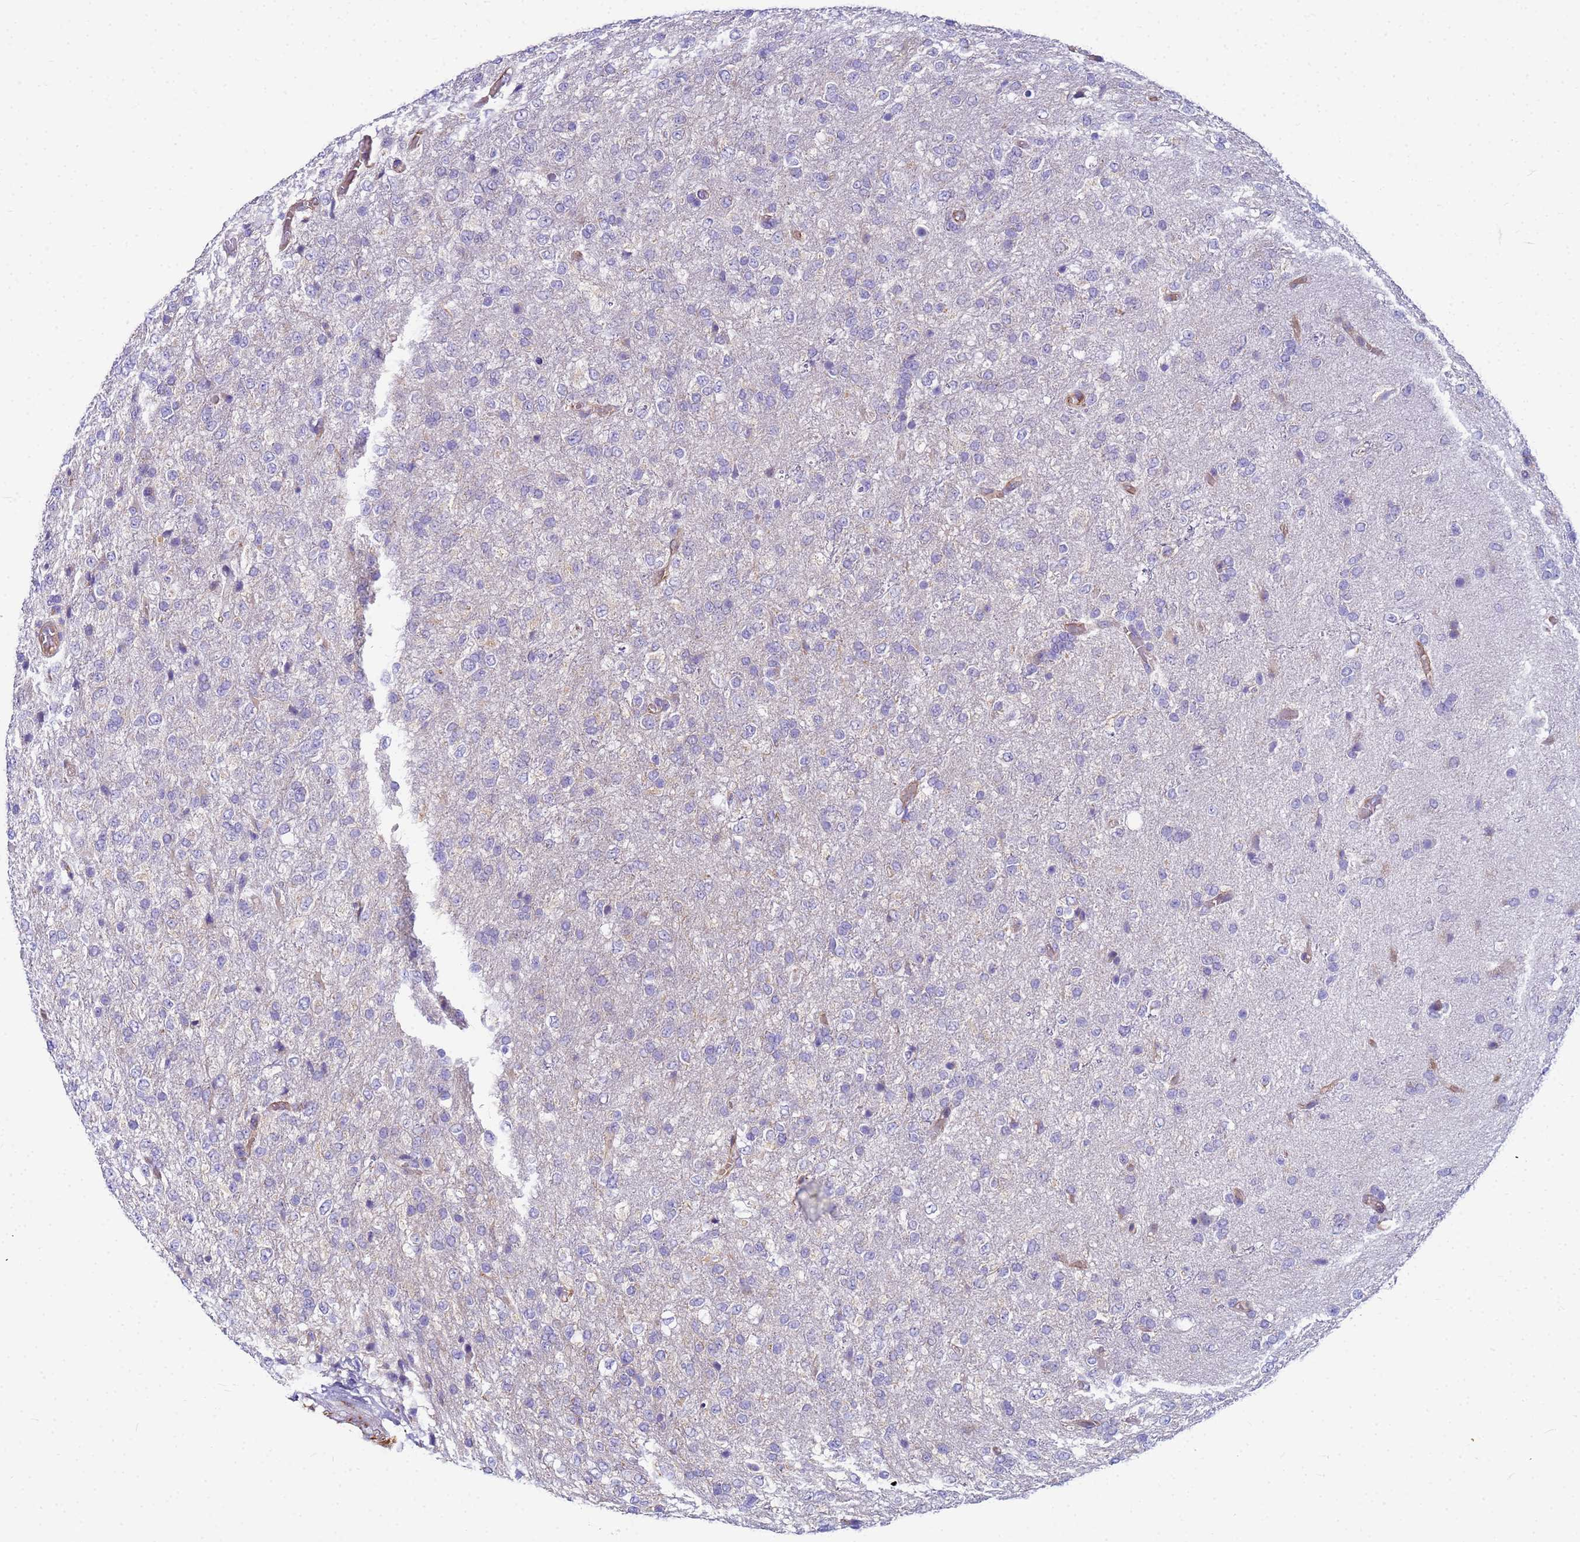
{"staining": {"intensity": "negative", "quantity": "none", "location": "none"}, "tissue": "glioma", "cell_type": "Tumor cells", "image_type": "cancer", "snomed": [{"axis": "morphology", "description": "Glioma, malignant, High grade"}, {"axis": "topography", "description": "Brain"}], "caption": "Malignant glioma (high-grade) was stained to show a protein in brown. There is no significant positivity in tumor cells. (DAB (3,3'-diaminobenzidine) IHC, high magnification).", "gene": "UBXN2B", "patient": {"sex": "female", "age": 74}}